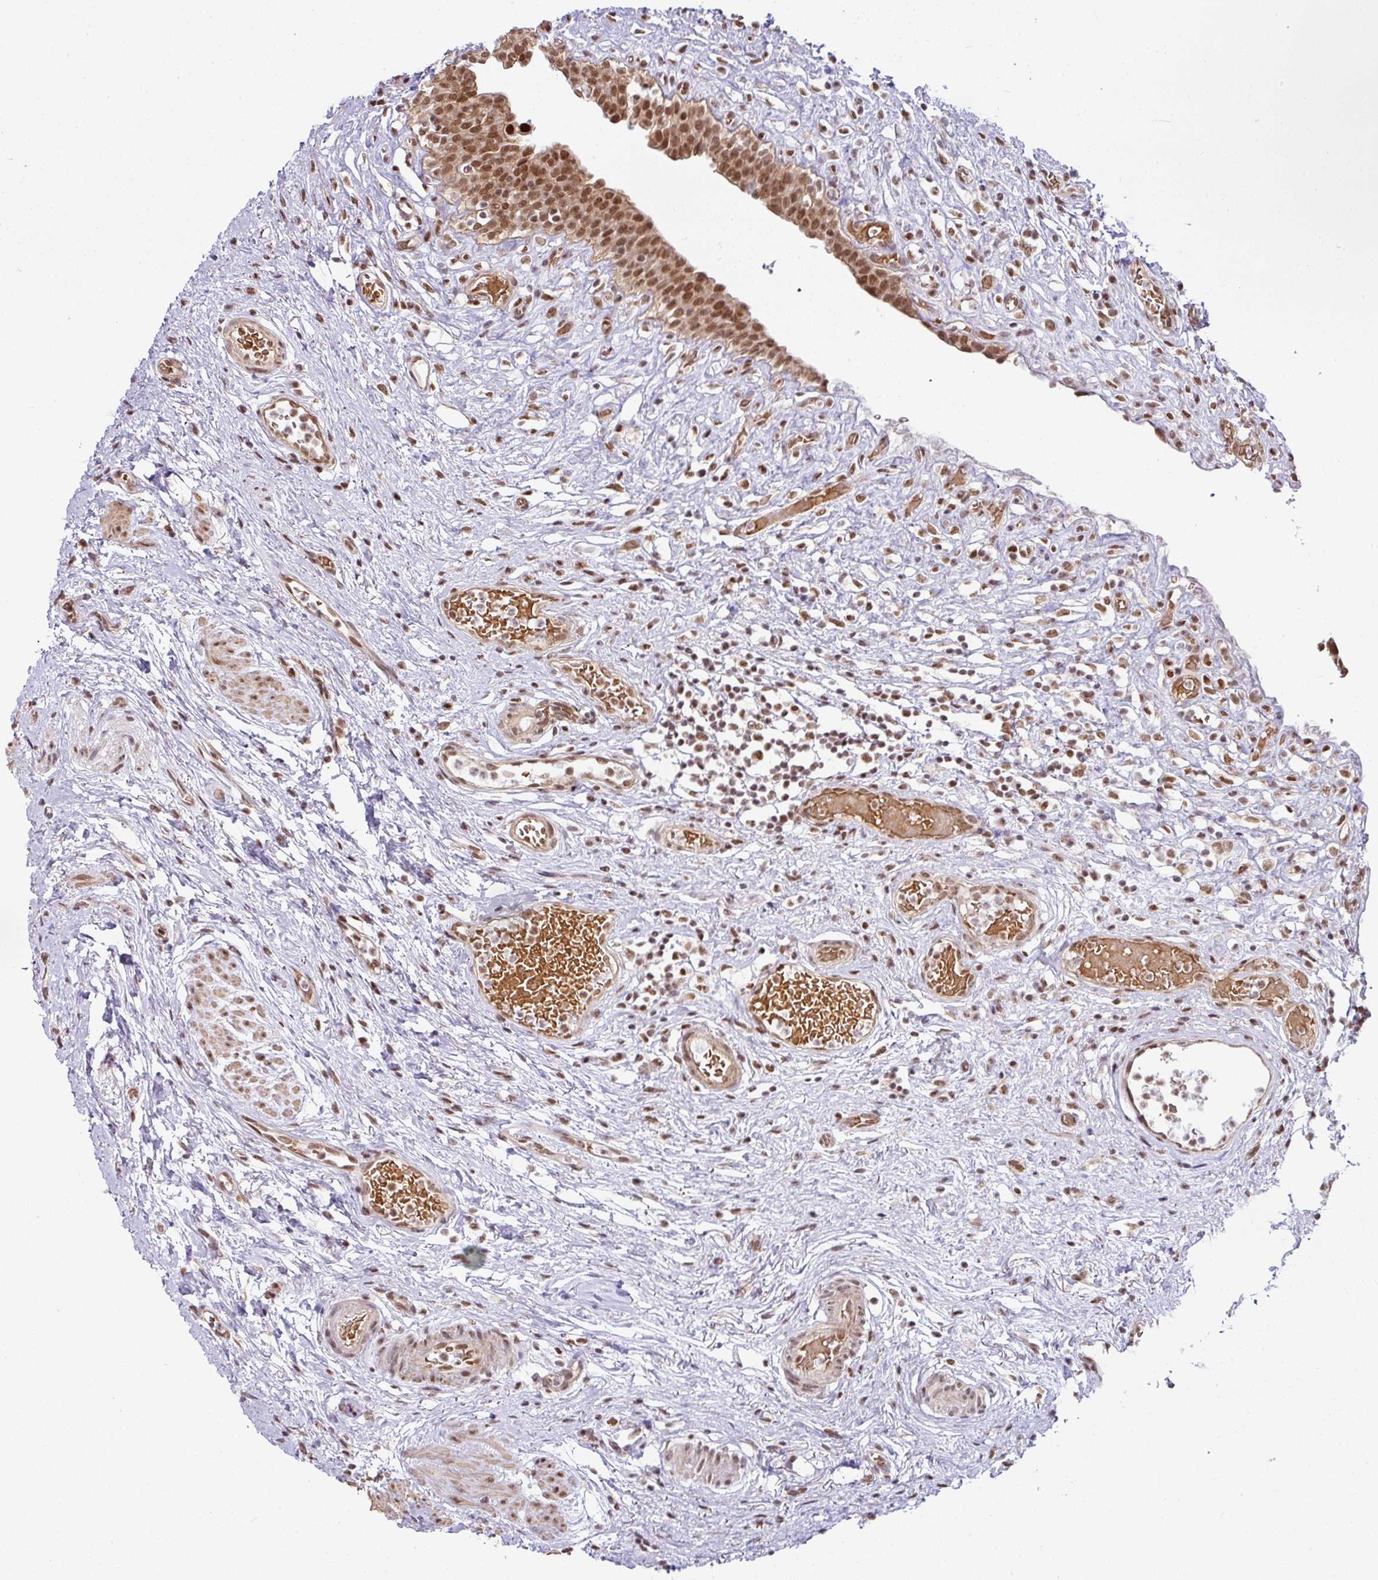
{"staining": {"intensity": "strong", "quantity": ">75%", "location": "cytoplasmic/membranous,nuclear"}, "tissue": "urinary bladder", "cell_type": "Urothelial cells", "image_type": "normal", "snomed": [{"axis": "morphology", "description": "Normal tissue, NOS"}, {"axis": "topography", "description": "Urinary bladder"}], "caption": "Immunohistochemistry micrograph of benign human urinary bladder stained for a protein (brown), which exhibits high levels of strong cytoplasmic/membranous,nuclear positivity in approximately >75% of urothelial cells.", "gene": "NCOA5", "patient": {"sex": "male", "age": 71}}